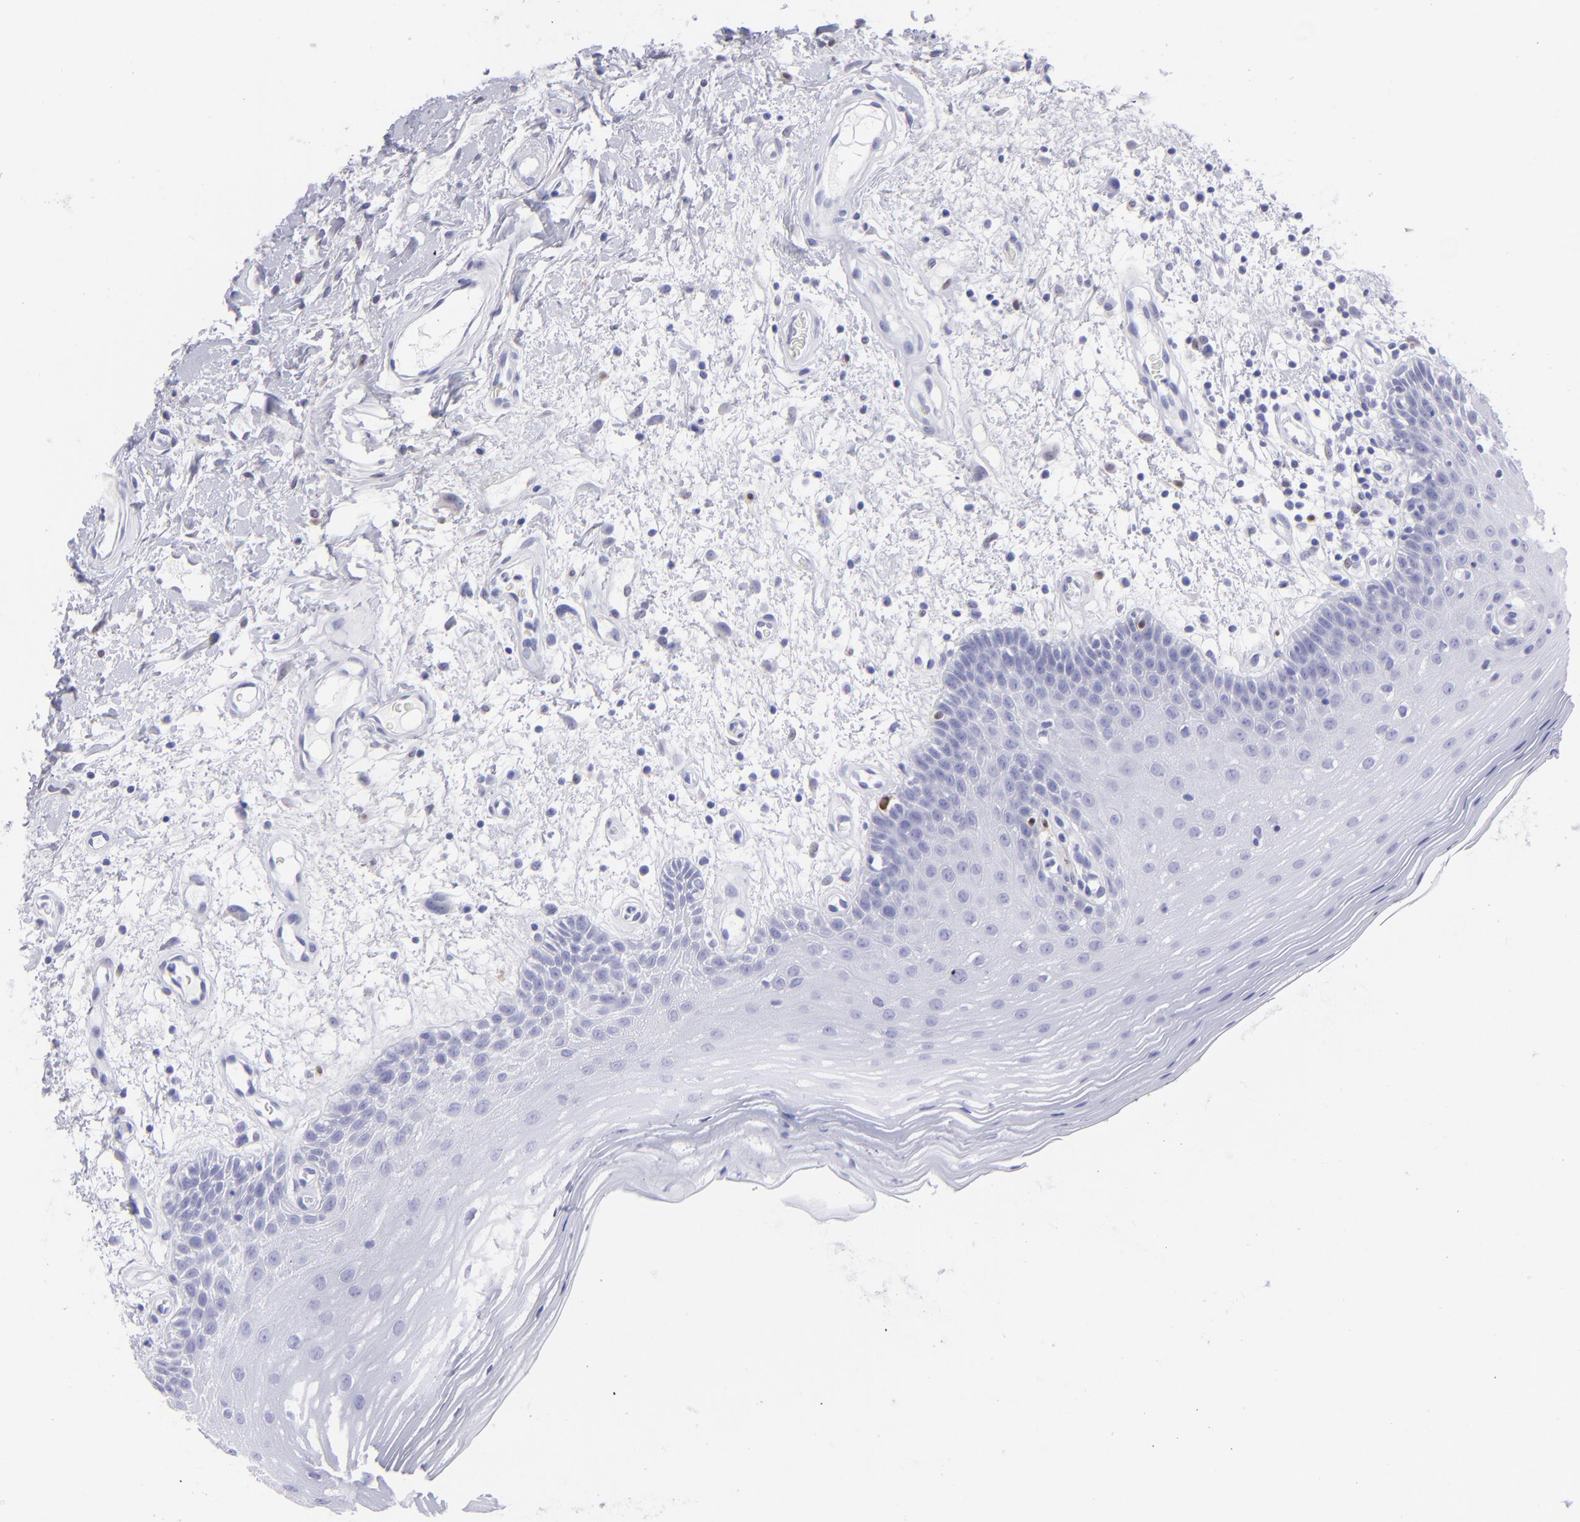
{"staining": {"intensity": "negative", "quantity": "none", "location": "none"}, "tissue": "oral mucosa", "cell_type": "Squamous epithelial cells", "image_type": "normal", "snomed": [{"axis": "morphology", "description": "Normal tissue, NOS"}, {"axis": "morphology", "description": "Squamous cell carcinoma, NOS"}, {"axis": "topography", "description": "Skeletal muscle"}, {"axis": "topography", "description": "Oral tissue"}, {"axis": "topography", "description": "Head-Neck"}], "caption": "An immunohistochemistry photomicrograph of benign oral mucosa is shown. There is no staining in squamous epithelial cells of oral mucosa.", "gene": "MITF", "patient": {"sex": "male", "age": 71}}